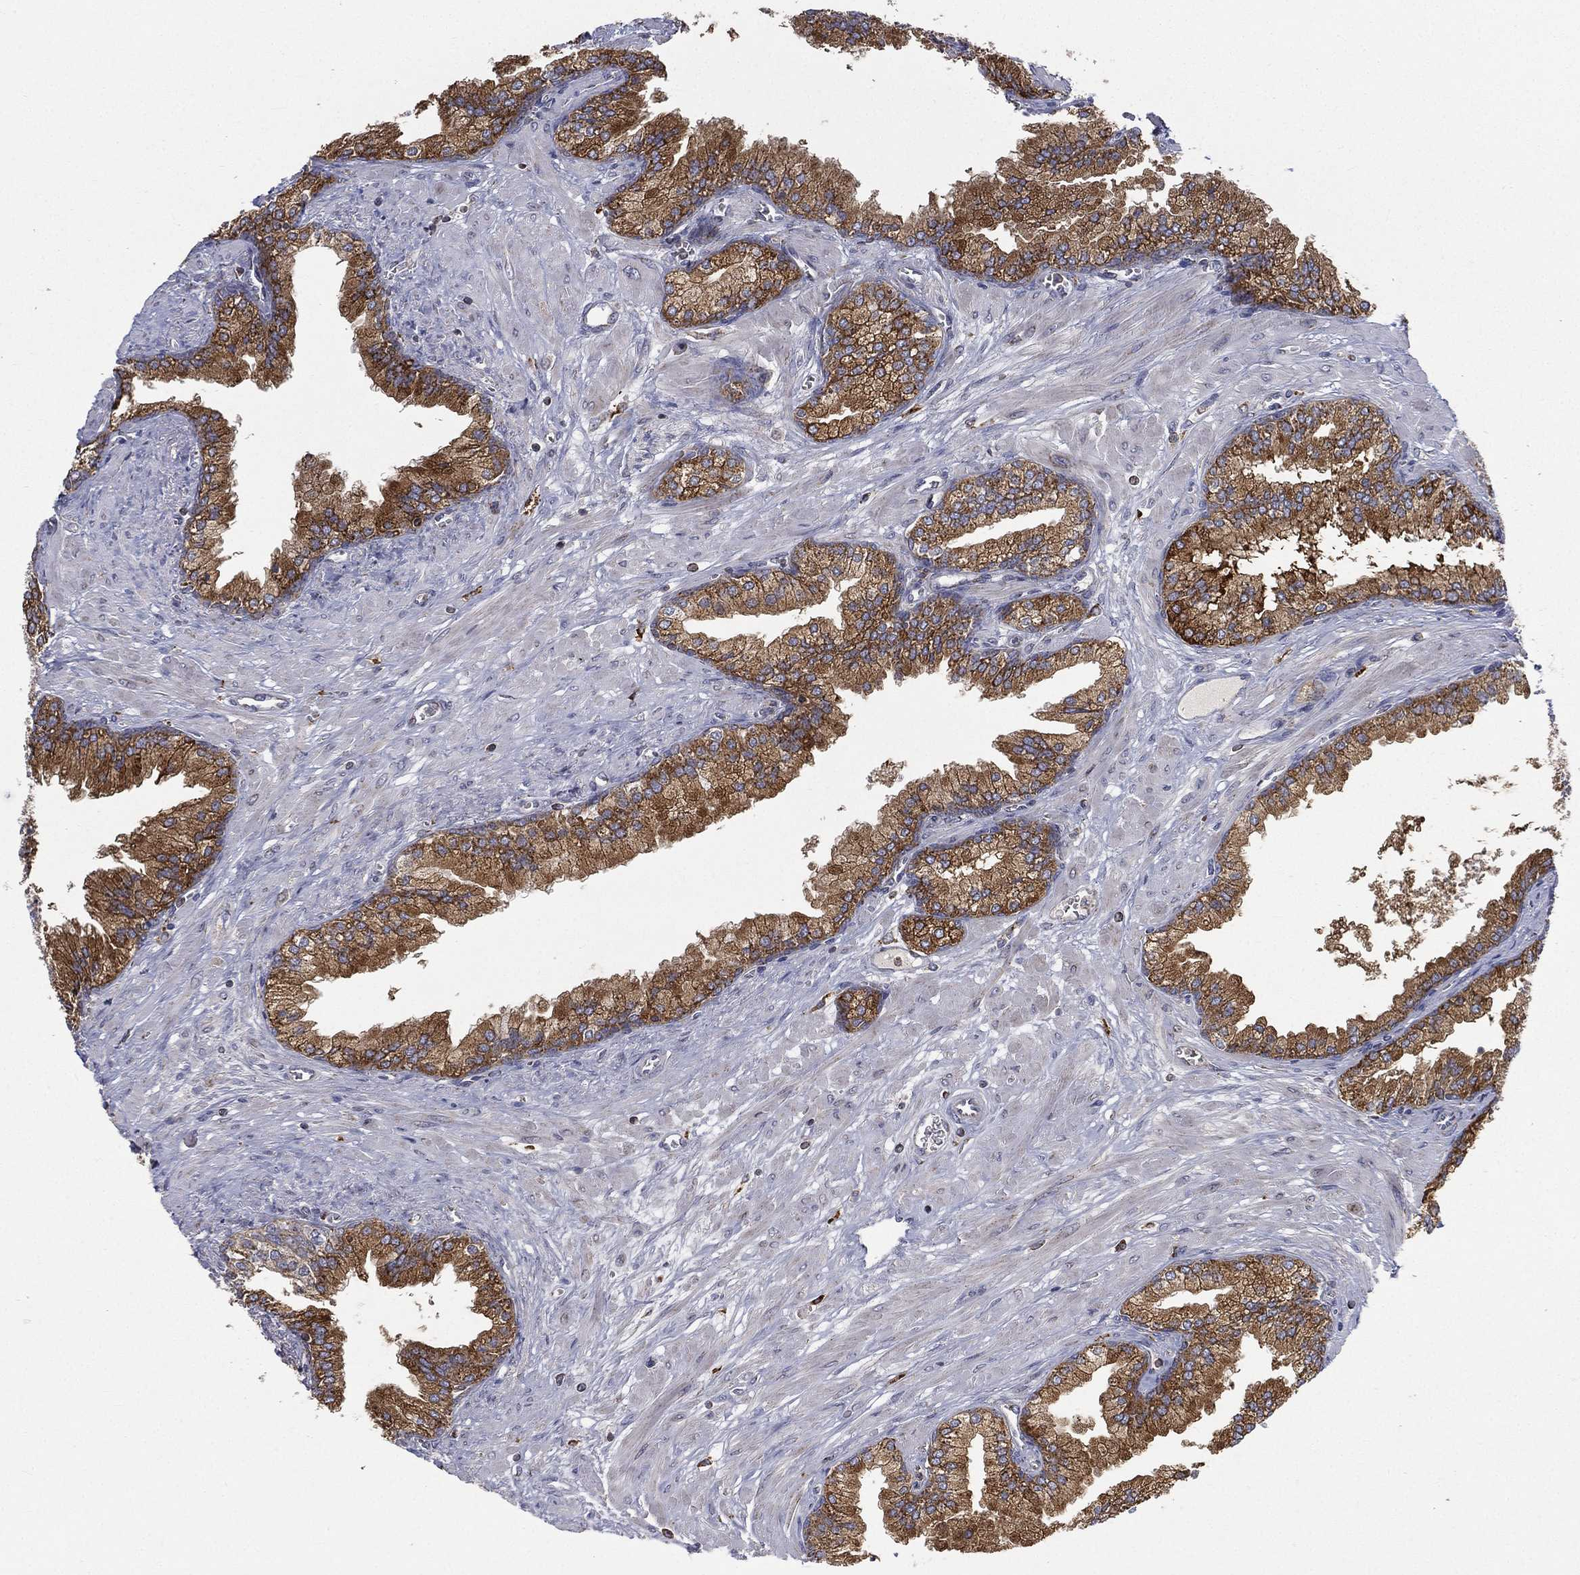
{"staining": {"intensity": "strong", "quantity": "25%-75%", "location": "cytoplasmic/membranous"}, "tissue": "prostate cancer", "cell_type": "Tumor cells", "image_type": "cancer", "snomed": [{"axis": "morphology", "description": "Adenocarcinoma, NOS"}, {"axis": "topography", "description": "Prostate and seminal vesicle, NOS"}, {"axis": "topography", "description": "Prostate"}], "caption": "Tumor cells demonstrate strong cytoplasmic/membranous staining in about 25%-75% of cells in prostate adenocarcinoma.", "gene": "RIN3", "patient": {"sex": "male", "age": 62}}